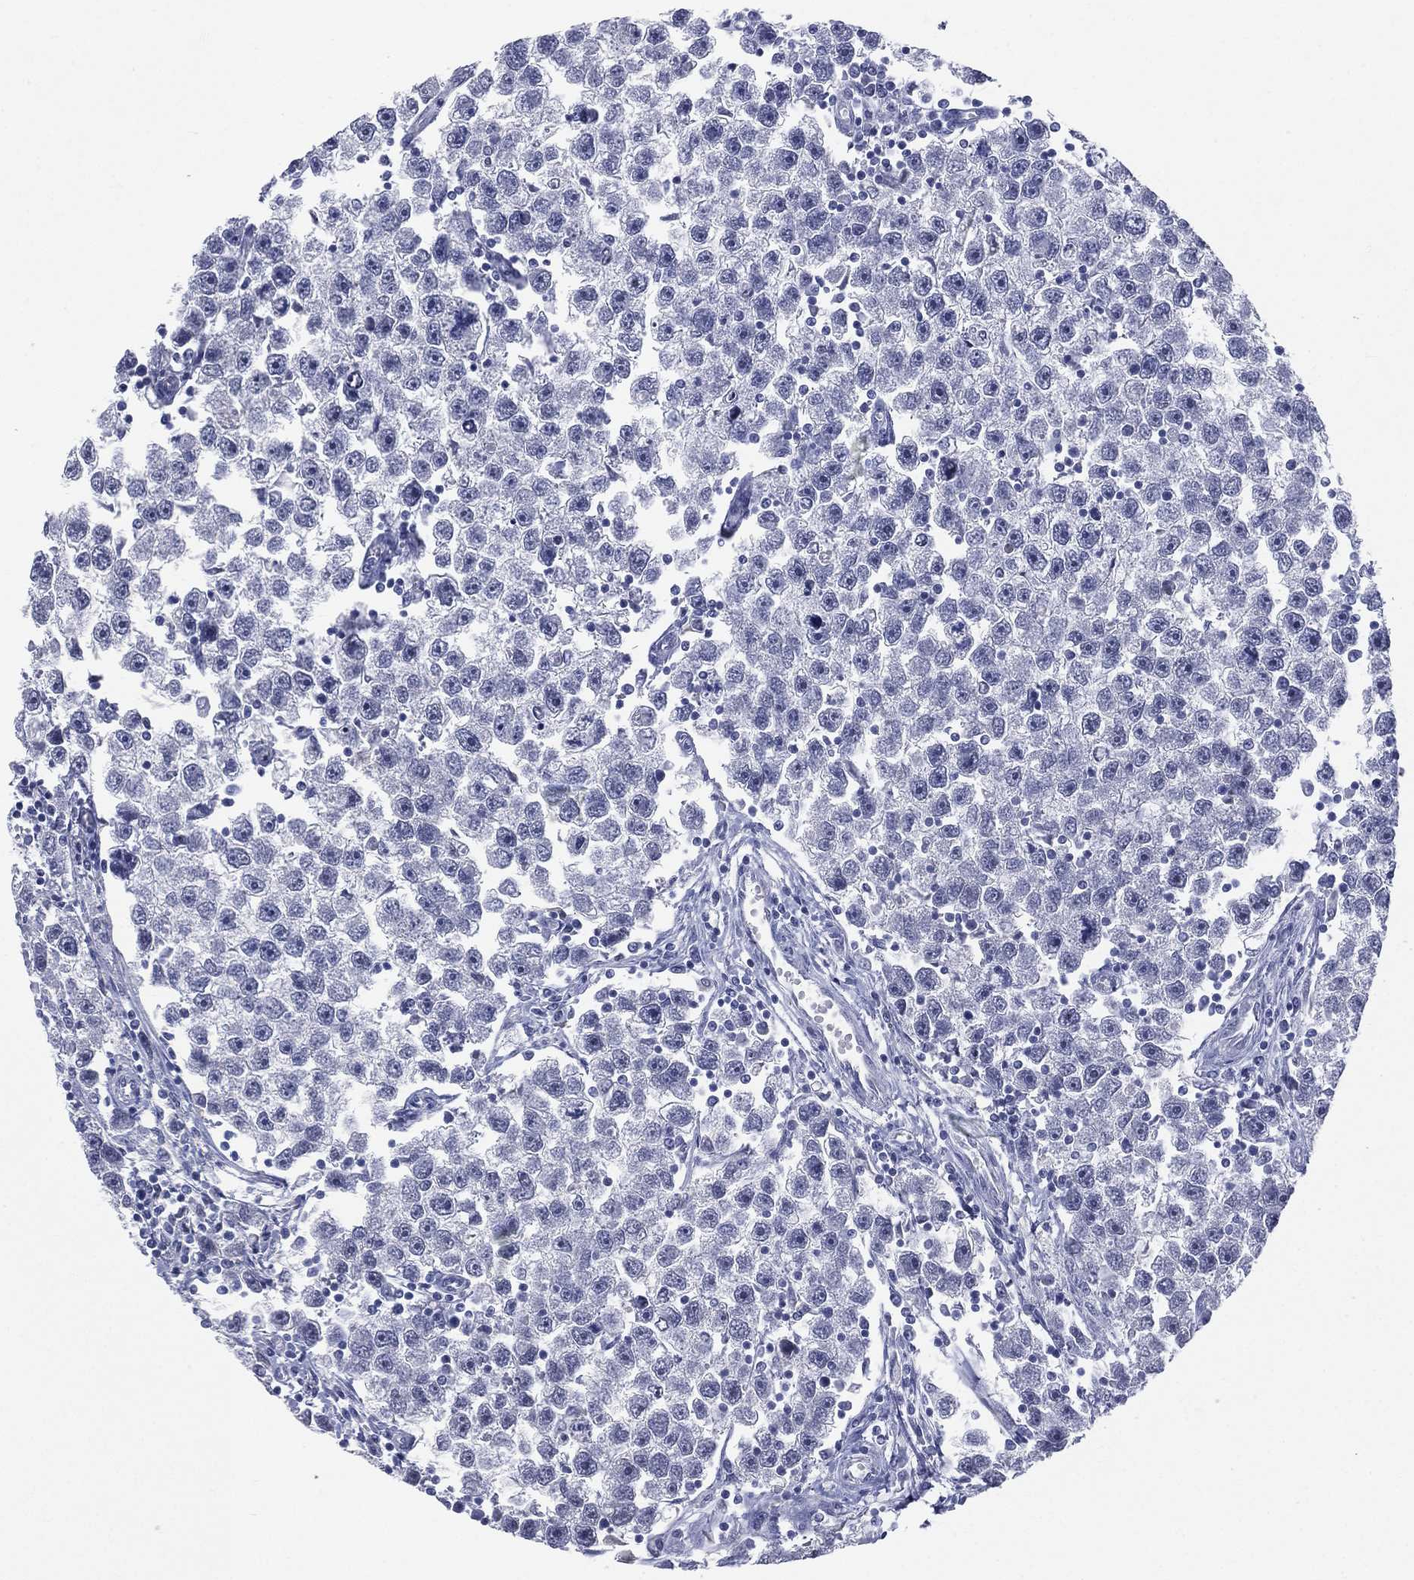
{"staining": {"intensity": "negative", "quantity": "none", "location": "none"}, "tissue": "testis cancer", "cell_type": "Tumor cells", "image_type": "cancer", "snomed": [{"axis": "morphology", "description": "Seminoma, NOS"}, {"axis": "topography", "description": "Testis"}], "caption": "Tumor cells show no significant protein expression in seminoma (testis).", "gene": "AKAP3", "patient": {"sex": "male", "age": 30}}